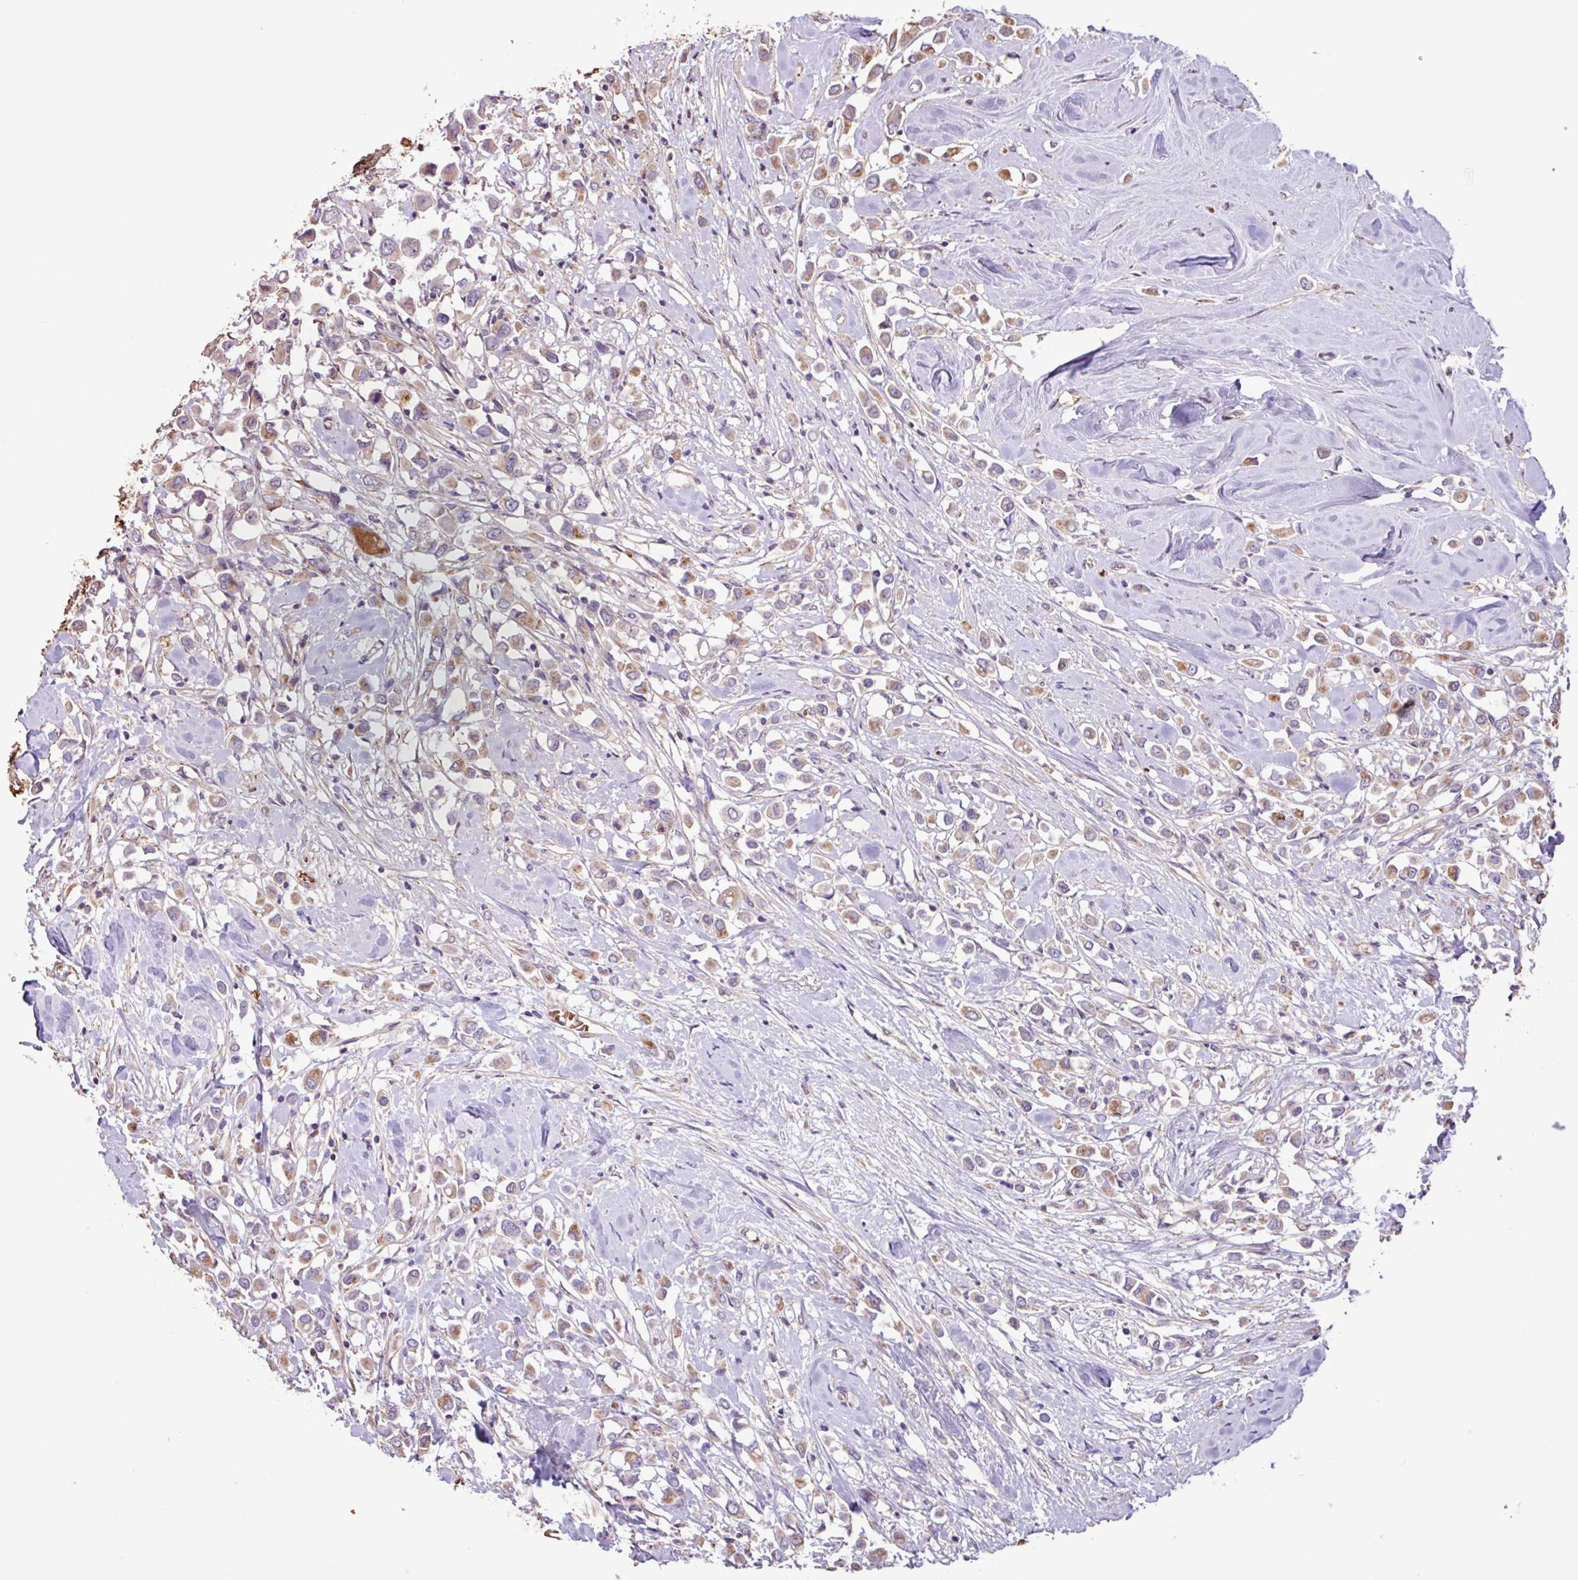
{"staining": {"intensity": "moderate", "quantity": "25%-75%", "location": "cytoplasmic/membranous"}, "tissue": "breast cancer", "cell_type": "Tumor cells", "image_type": "cancer", "snomed": [{"axis": "morphology", "description": "Duct carcinoma"}, {"axis": "topography", "description": "Breast"}], "caption": "Protein expression analysis of breast cancer exhibits moderate cytoplasmic/membranous staining in approximately 25%-75% of tumor cells.", "gene": "CHST11", "patient": {"sex": "female", "age": 61}}